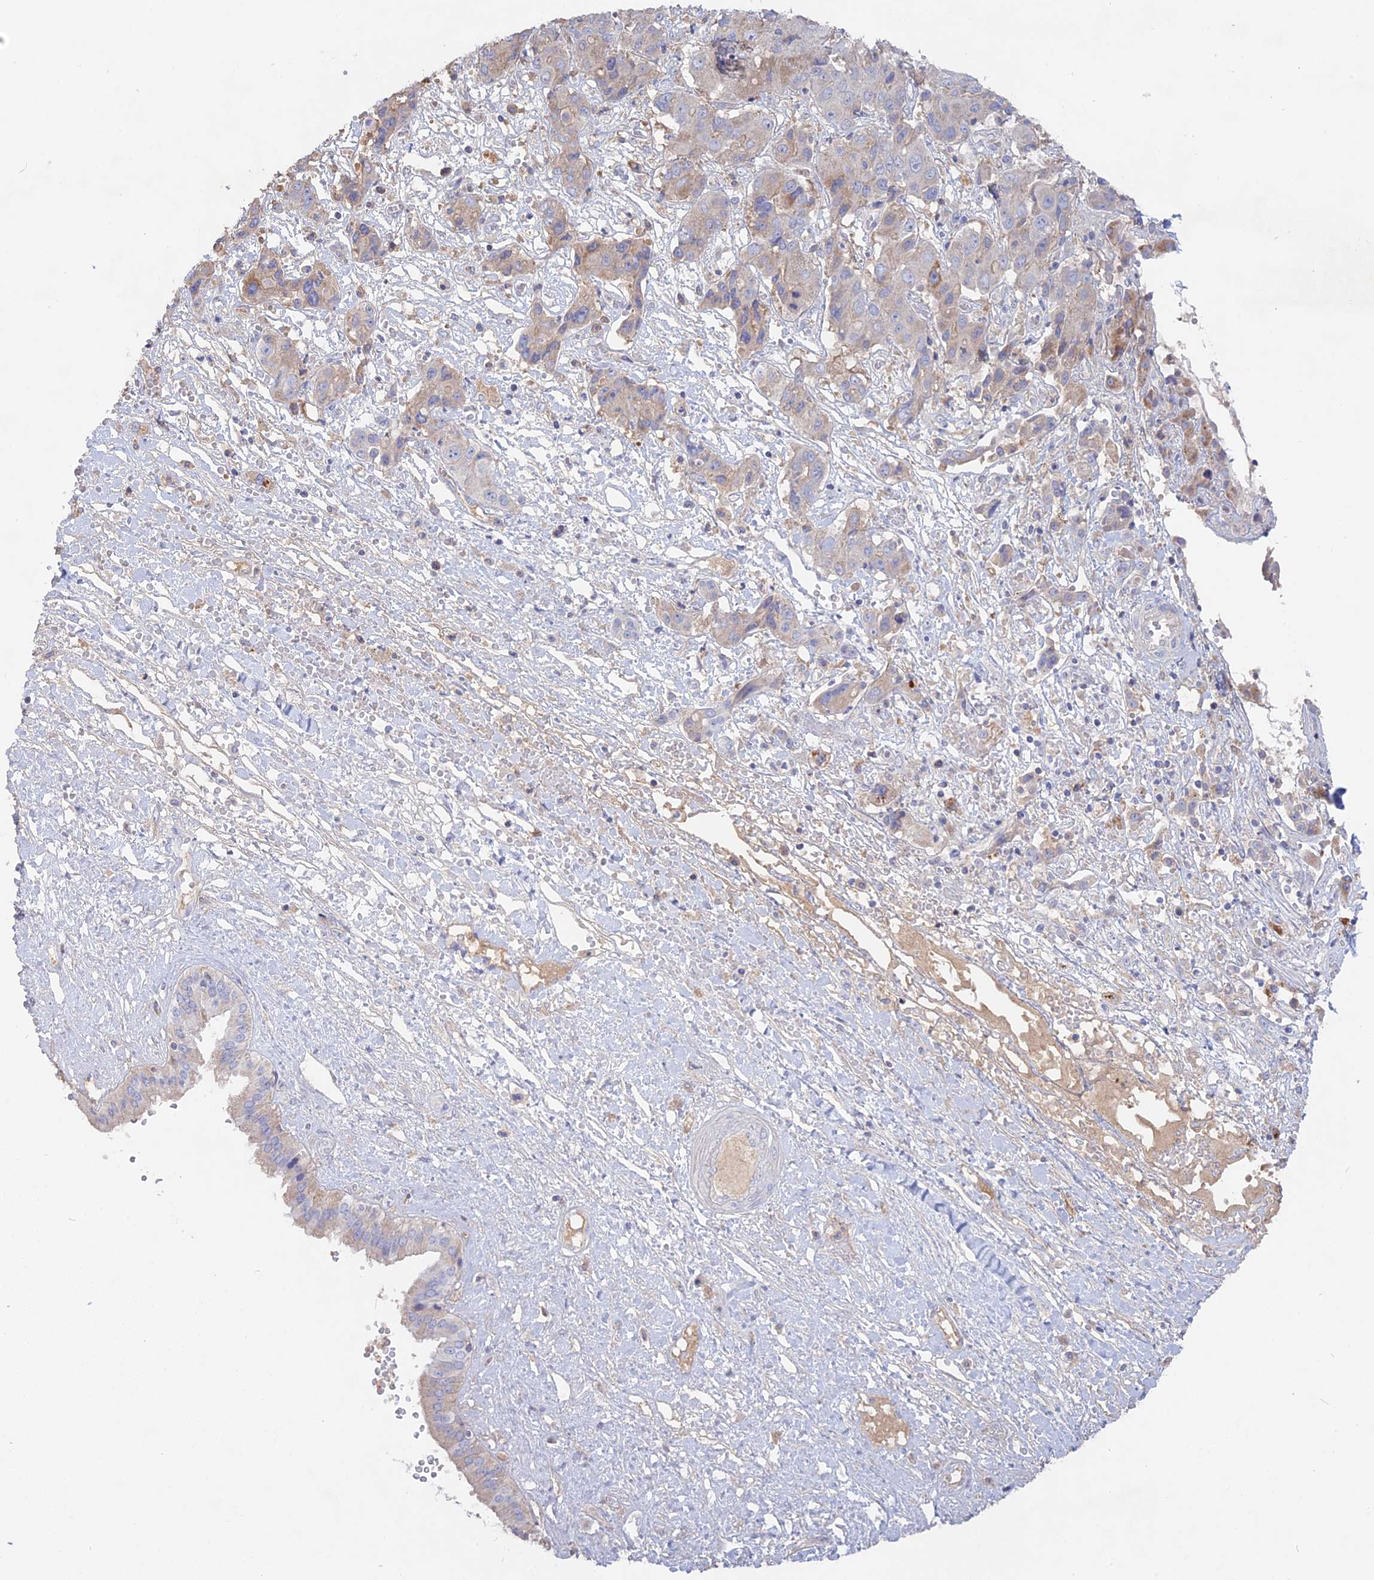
{"staining": {"intensity": "weak", "quantity": "<25%", "location": "cytoplasmic/membranous"}, "tissue": "liver cancer", "cell_type": "Tumor cells", "image_type": "cancer", "snomed": [{"axis": "morphology", "description": "Cholangiocarcinoma"}, {"axis": "topography", "description": "Liver"}], "caption": "Liver cholangiocarcinoma was stained to show a protein in brown. There is no significant staining in tumor cells. (Brightfield microscopy of DAB immunohistochemistry at high magnification).", "gene": "ADGRA1", "patient": {"sex": "male", "age": 67}}